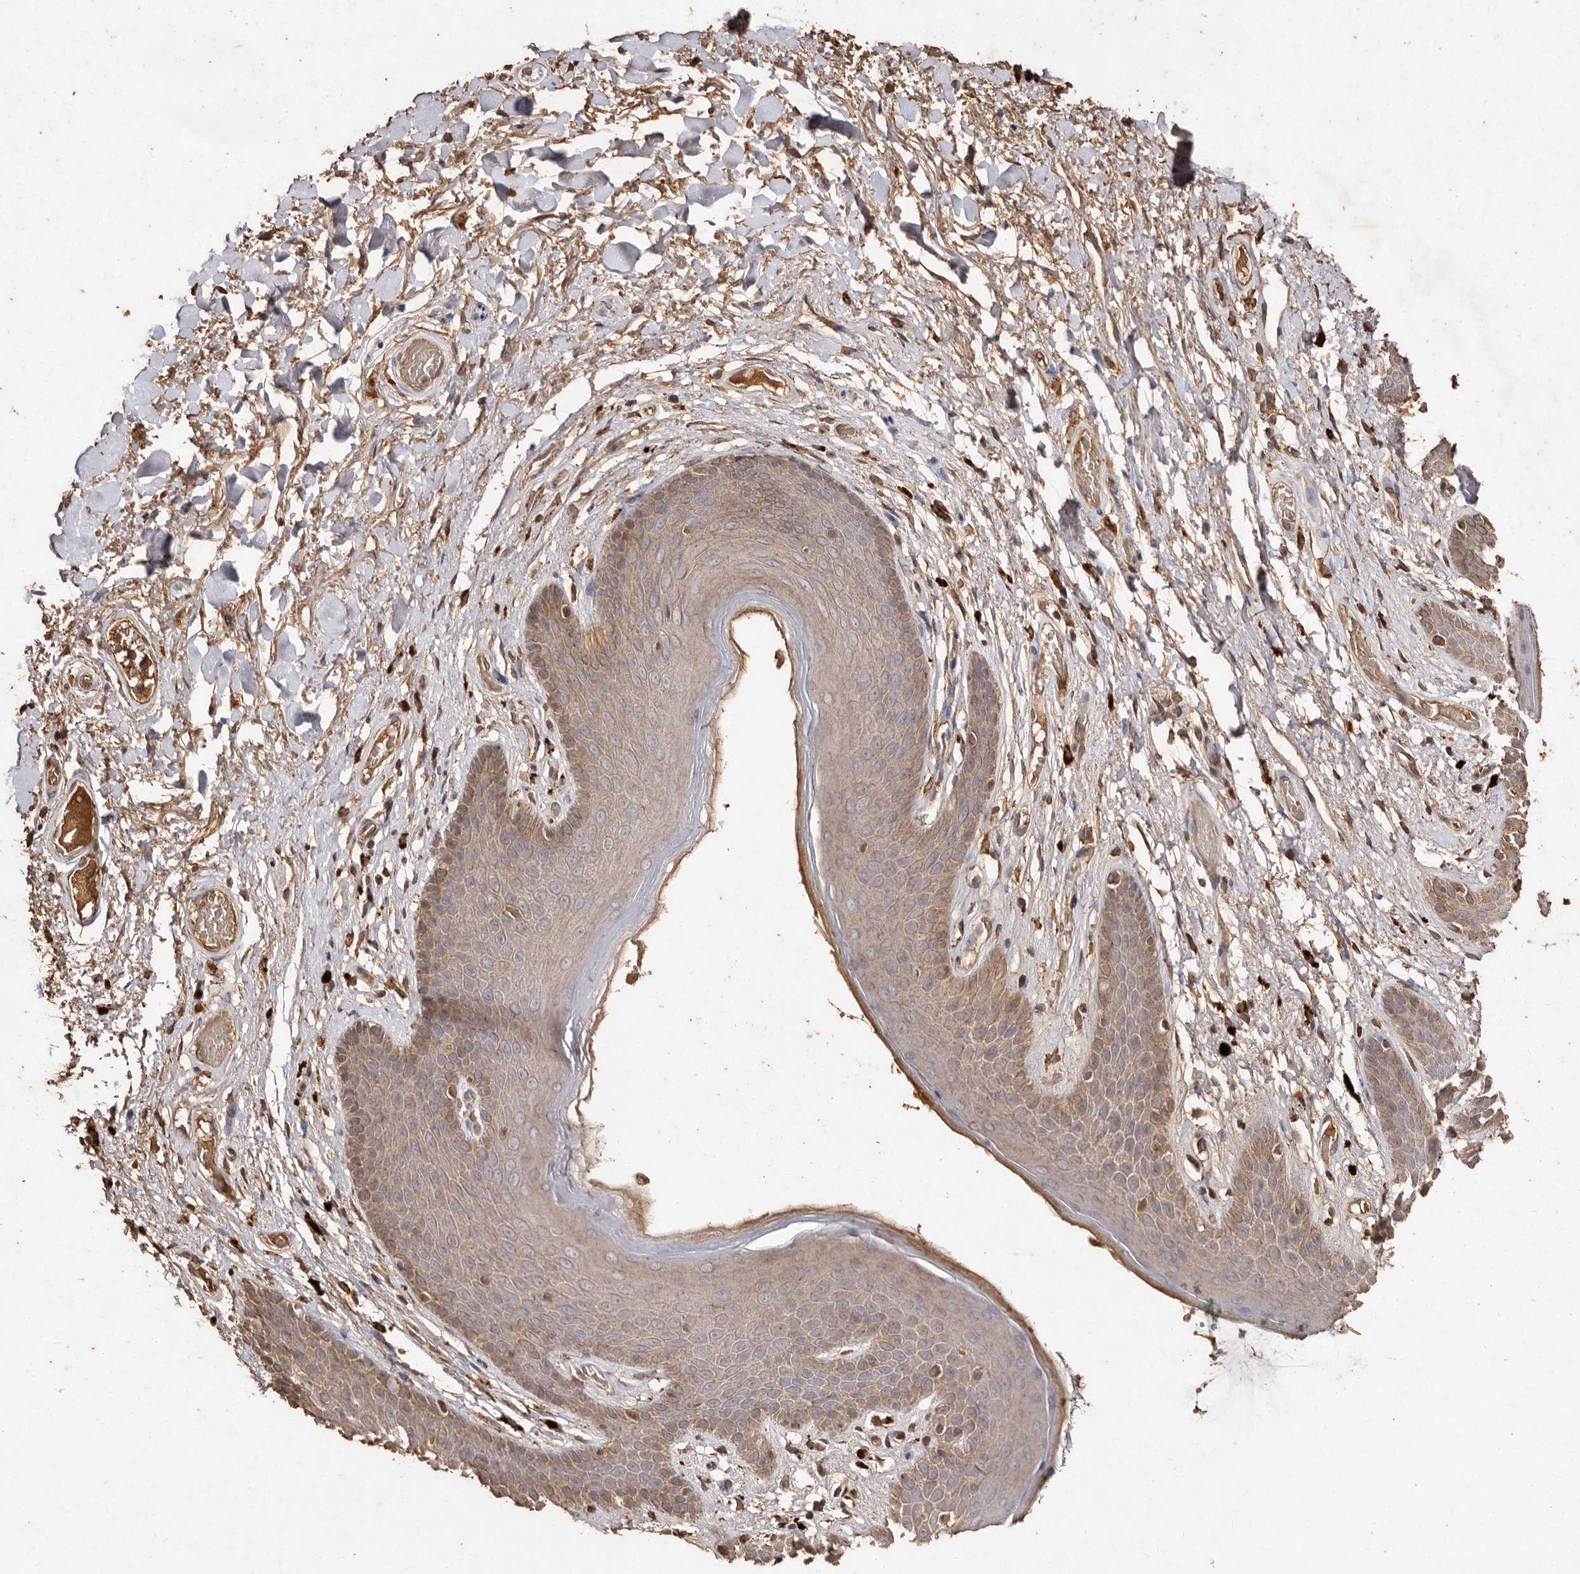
{"staining": {"intensity": "moderate", "quantity": "25%-75%", "location": "cytoplasmic/membranous"}, "tissue": "skin", "cell_type": "Epidermal cells", "image_type": "normal", "snomed": [{"axis": "morphology", "description": "Normal tissue, NOS"}, {"axis": "topography", "description": "Anal"}], "caption": "Immunohistochemical staining of unremarkable skin reveals 25%-75% levels of moderate cytoplasmic/membranous protein positivity in approximately 25%-75% of epidermal cells. The staining is performed using DAB brown chromogen to label protein expression. The nuclei are counter-stained blue using hematoxylin.", "gene": "FARS2", "patient": {"sex": "male", "age": 74}}